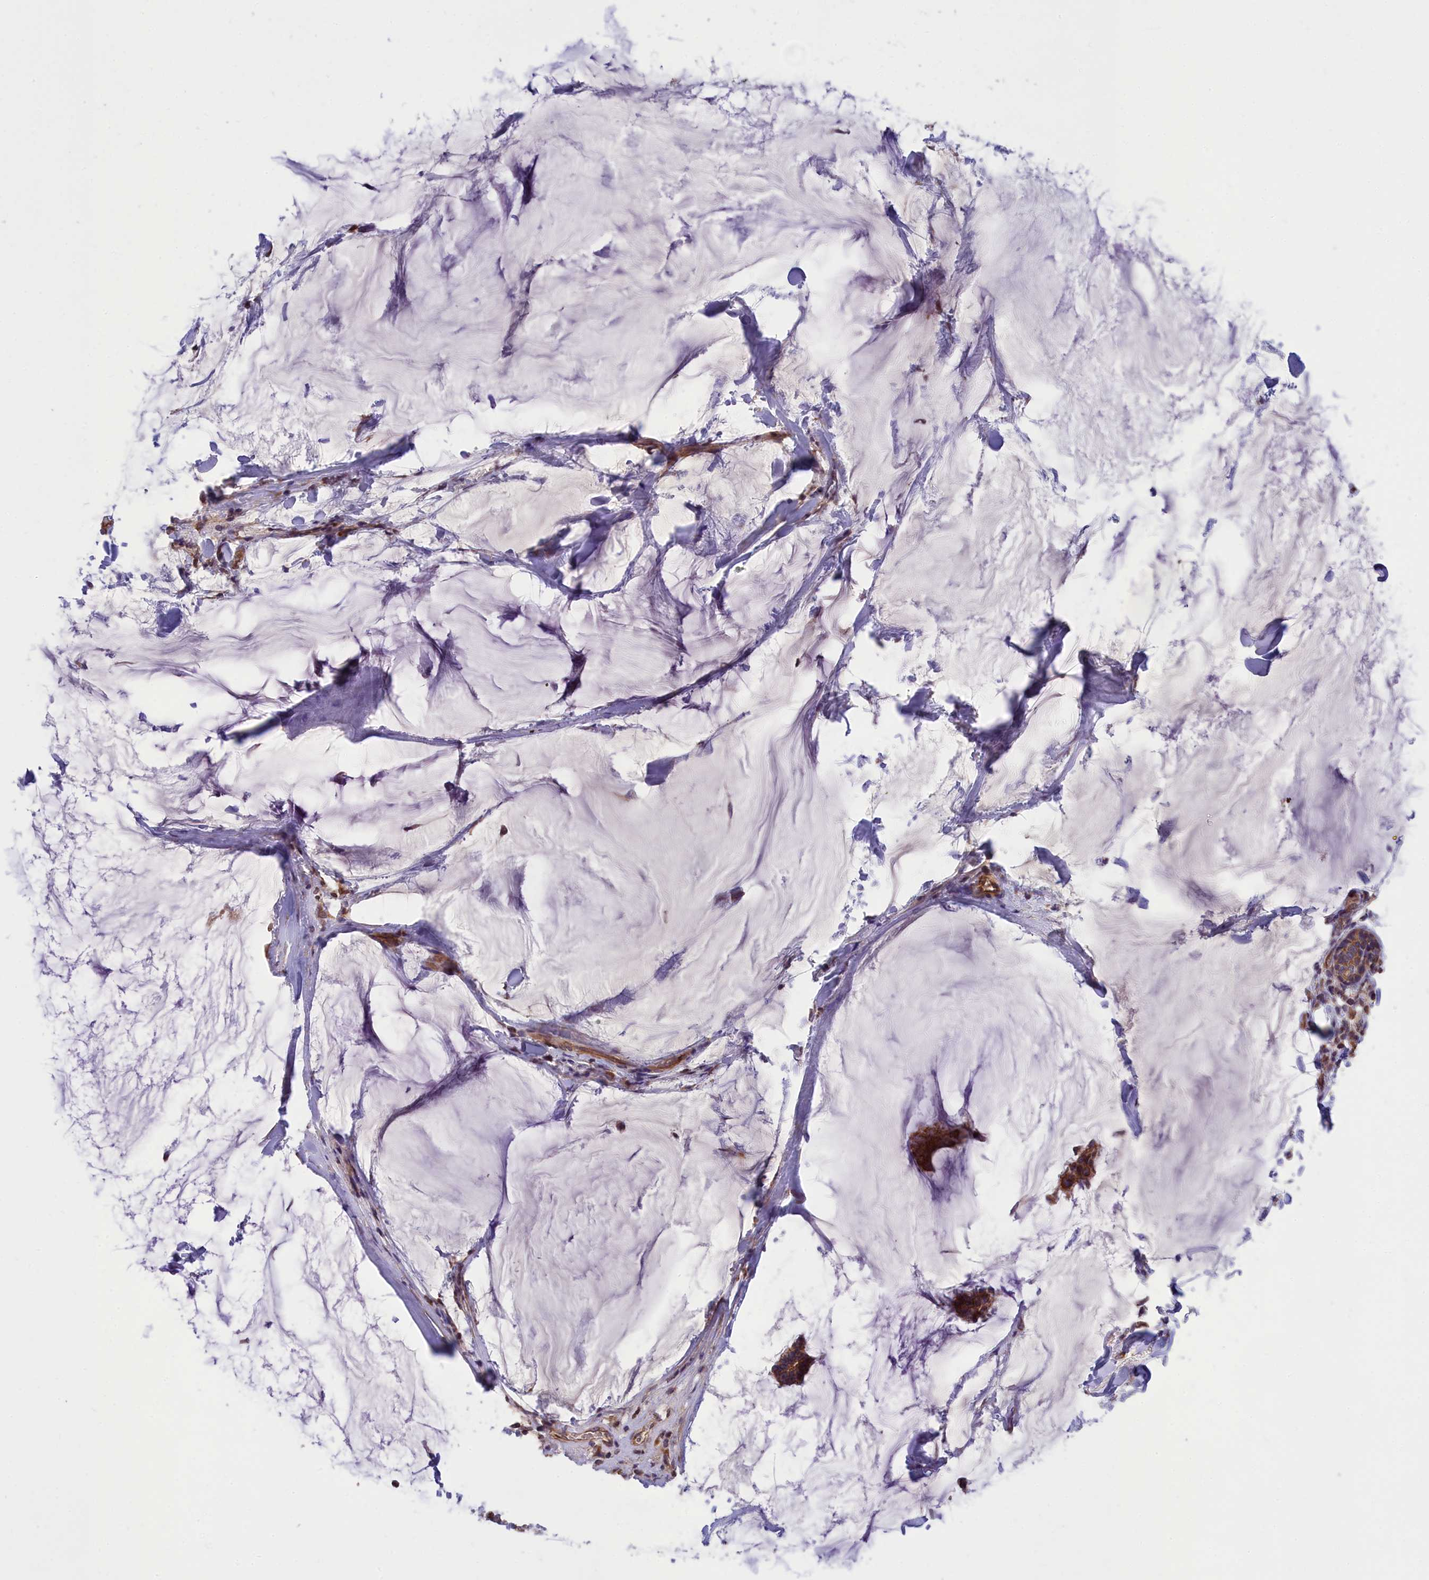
{"staining": {"intensity": "strong", "quantity": ">75%", "location": "cytoplasmic/membranous"}, "tissue": "breast cancer", "cell_type": "Tumor cells", "image_type": "cancer", "snomed": [{"axis": "morphology", "description": "Duct carcinoma"}, {"axis": "topography", "description": "Breast"}], "caption": "Immunohistochemistry staining of intraductal carcinoma (breast), which shows high levels of strong cytoplasmic/membranous positivity in about >75% of tumor cells indicating strong cytoplasmic/membranous protein staining. The staining was performed using DAB (brown) for protein detection and nuclei were counterstained in hematoxylin (blue).", "gene": "PKHD1L1", "patient": {"sex": "female", "age": 93}}